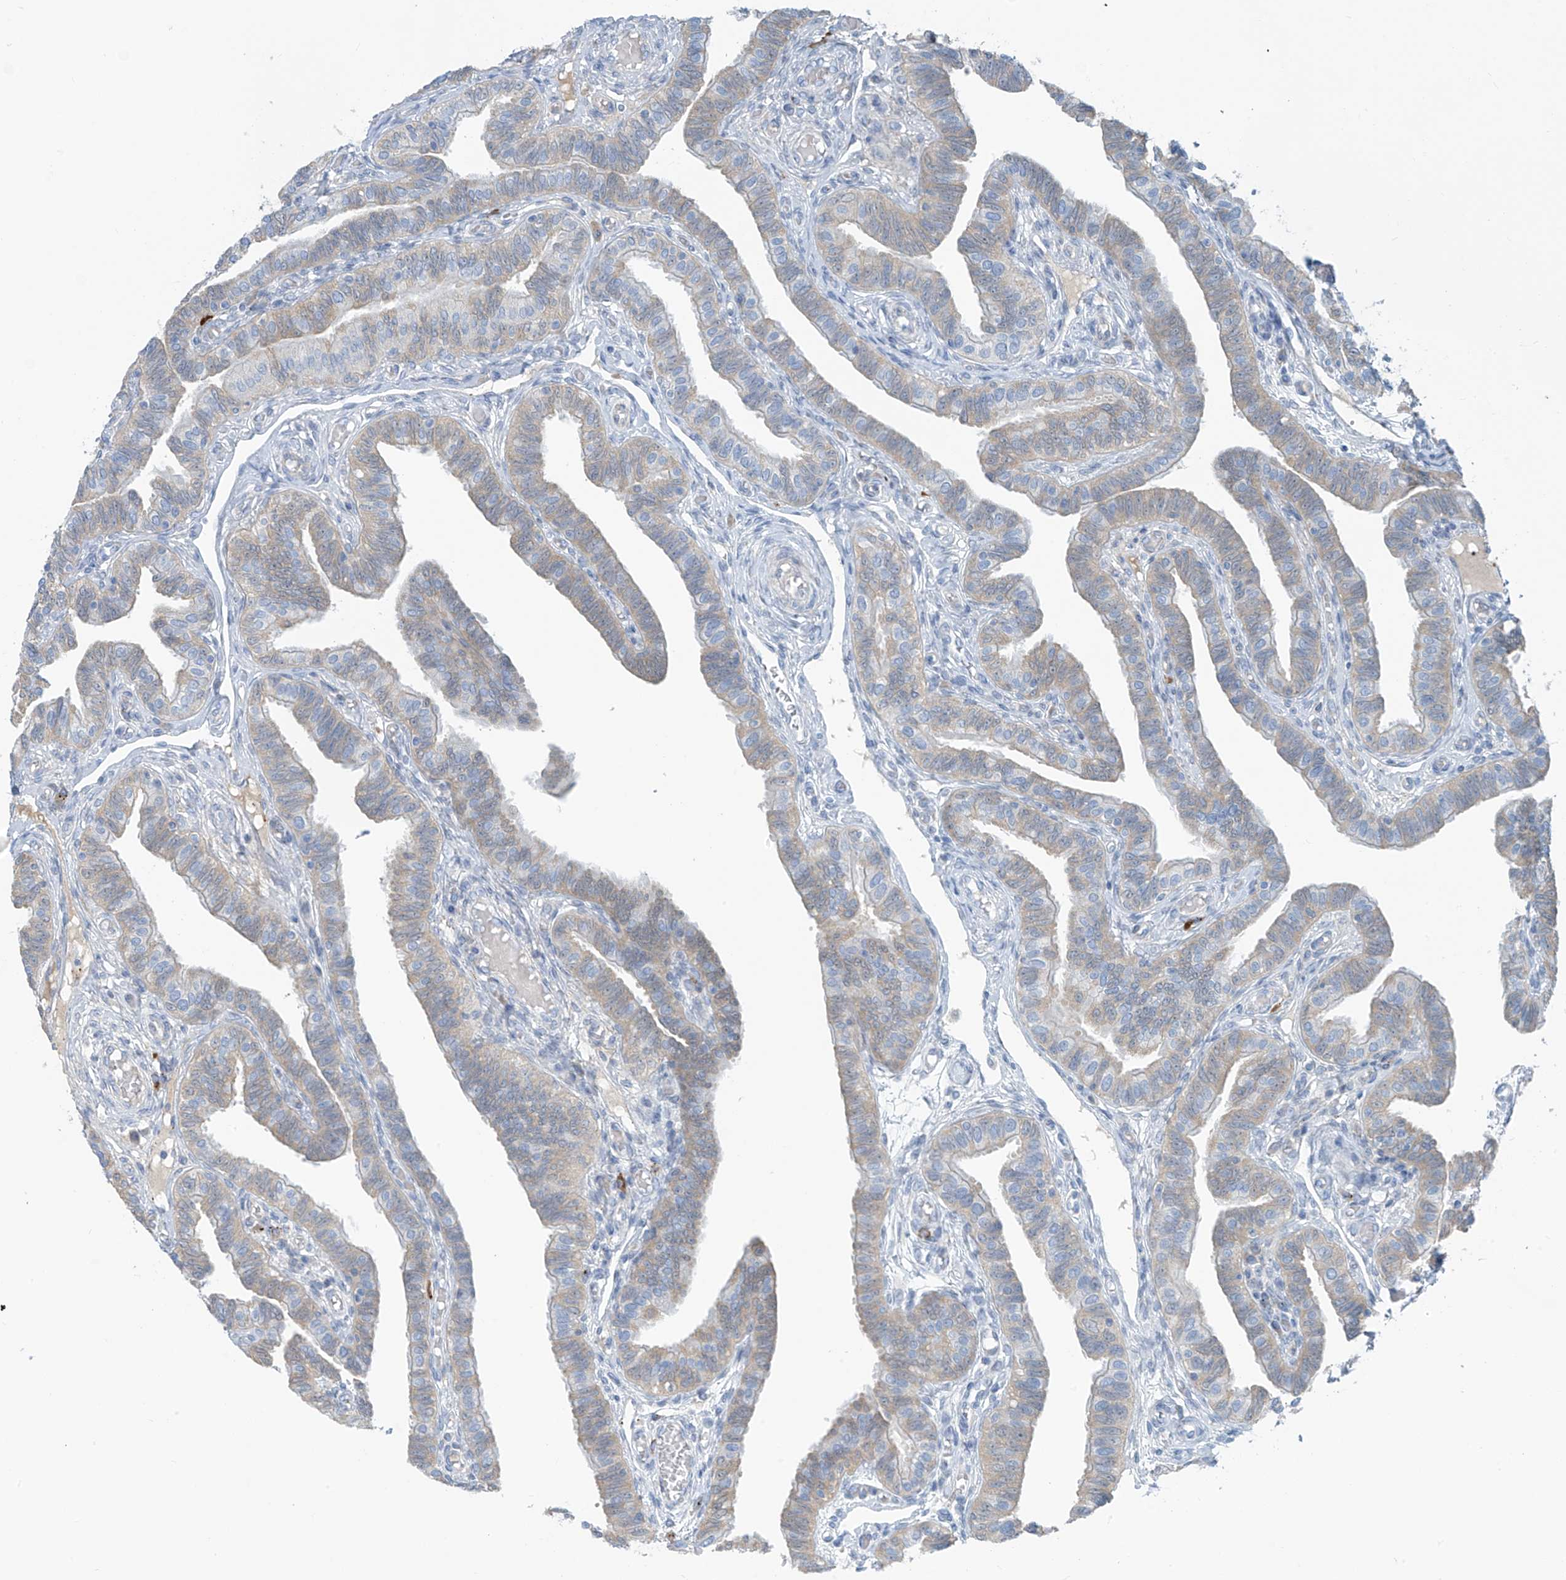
{"staining": {"intensity": "weak", "quantity": "25%-75%", "location": "cytoplasmic/membranous"}, "tissue": "fallopian tube", "cell_type": "Glandular cells", "image_type": "normal", "snomed": [{"axis": "morphology", "description": "Normal tissue, NOS"}, {"axis": "topography", "description": "Fallopian tube"}], "caption": "Immunohistochemistry (IHC) (DAB (3,3'-diaminobenzidine)) staining of normal fallopian tube demonstrates weak cytoplasmic/membranous protein expression in approximately 25%-75% of glandular cells. (DAB IHC with brightfield microscopy, high magnification).", "gene": "ZNF793", "patient": {"sex": "female", "age": 39}}